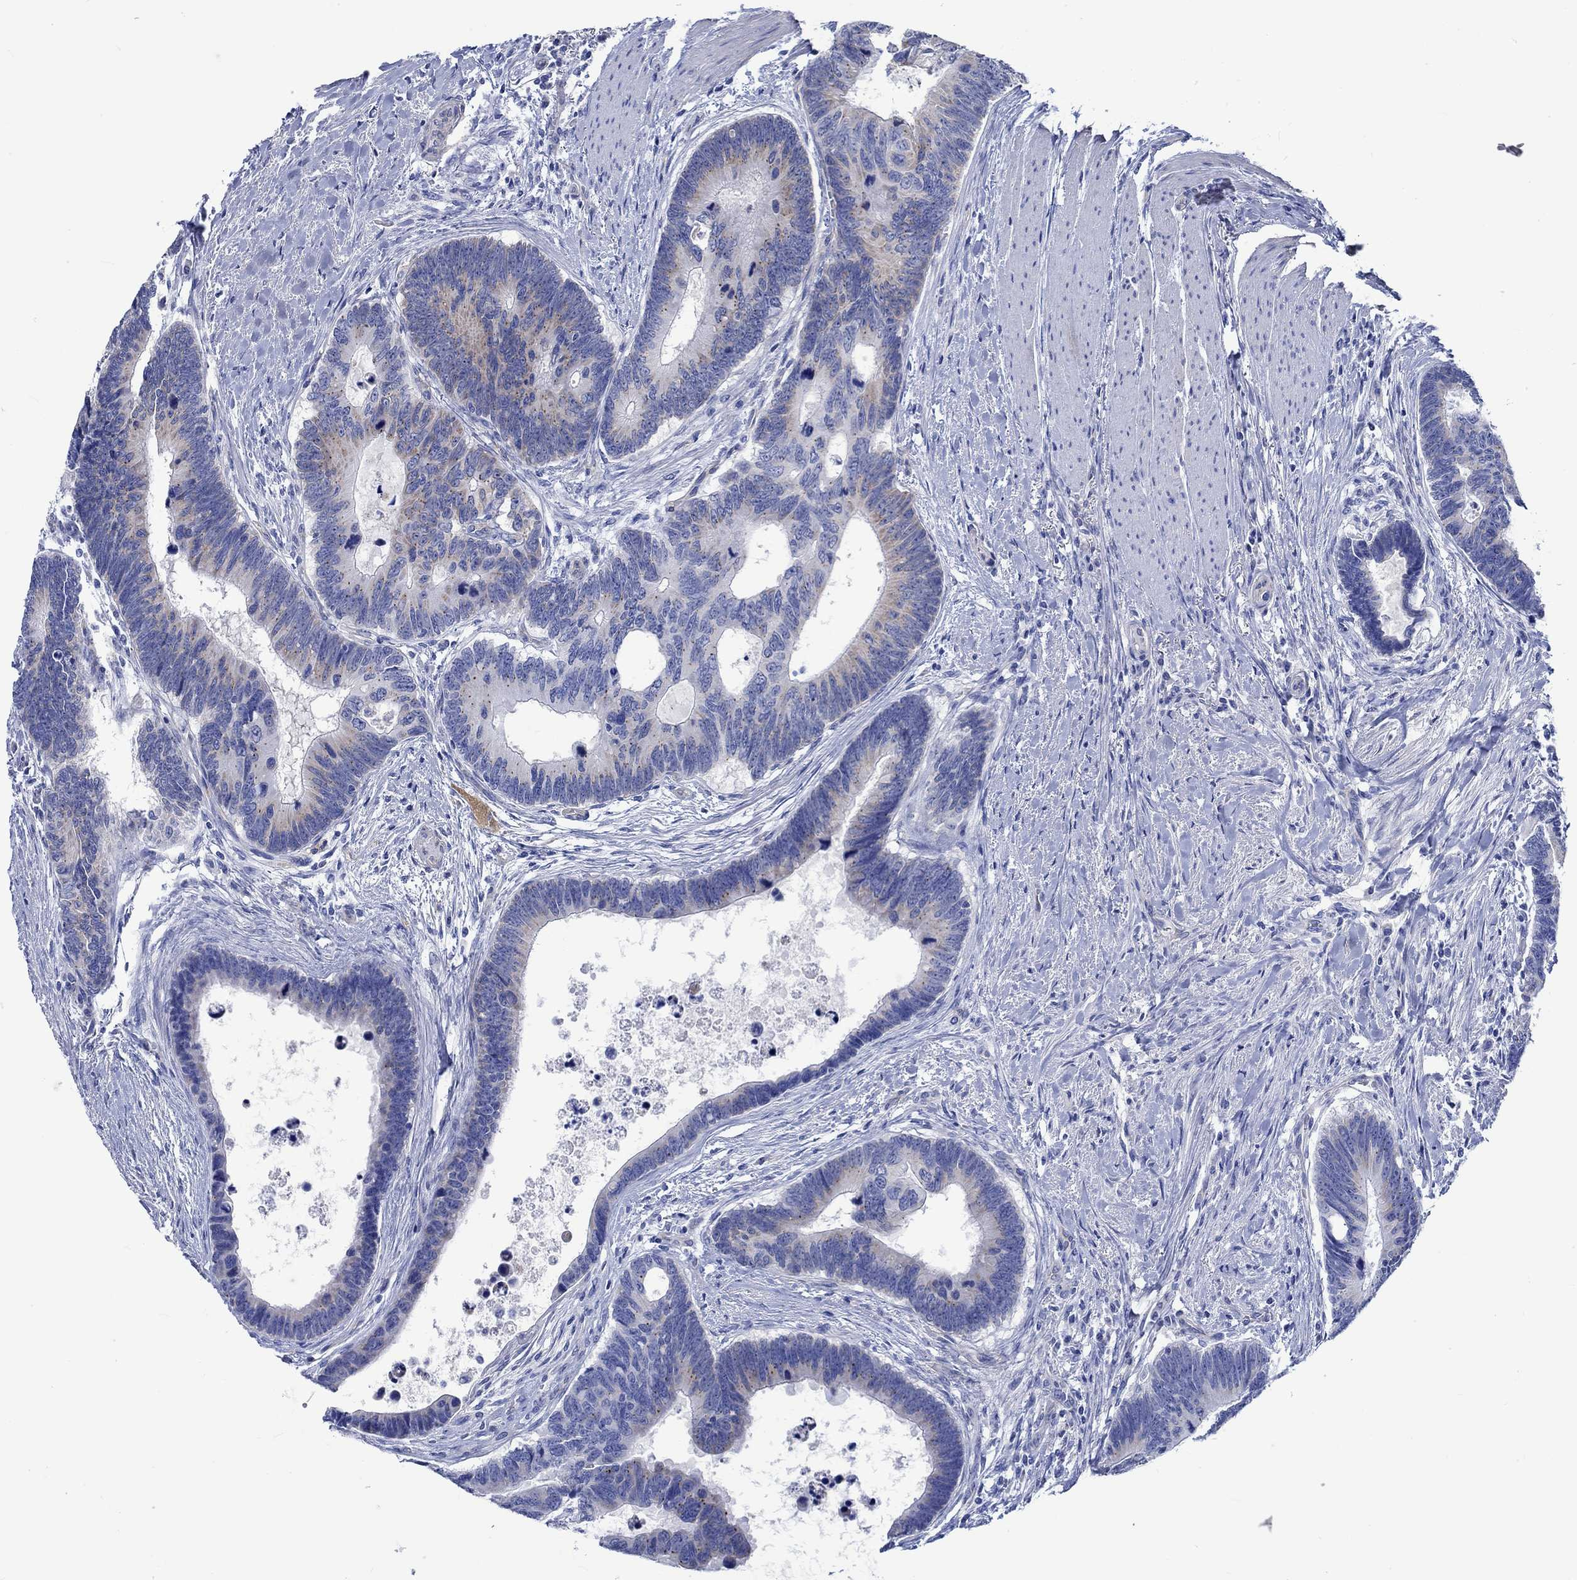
{"staining": {"intensity": "weak", "quantity": "<25%", "location": "cytoplasmic/membranous"}, "tissue": "colorectal cancer", "cell_type": "Tumor cells", "image_type": "cancer", "snomed": [{"axis": "morphology", "description": "Adenocarcinoma, NOS"}, {"axis": "topography", "description": "Colon"}], "caption": "Human colorectal adenocarcinoma stained for a protein using immunohistochemistry (IHC) demonstrates no staining in tumor cells.", "gene": "CPLX2", "patient": {"sex": "female", "age": 77}}